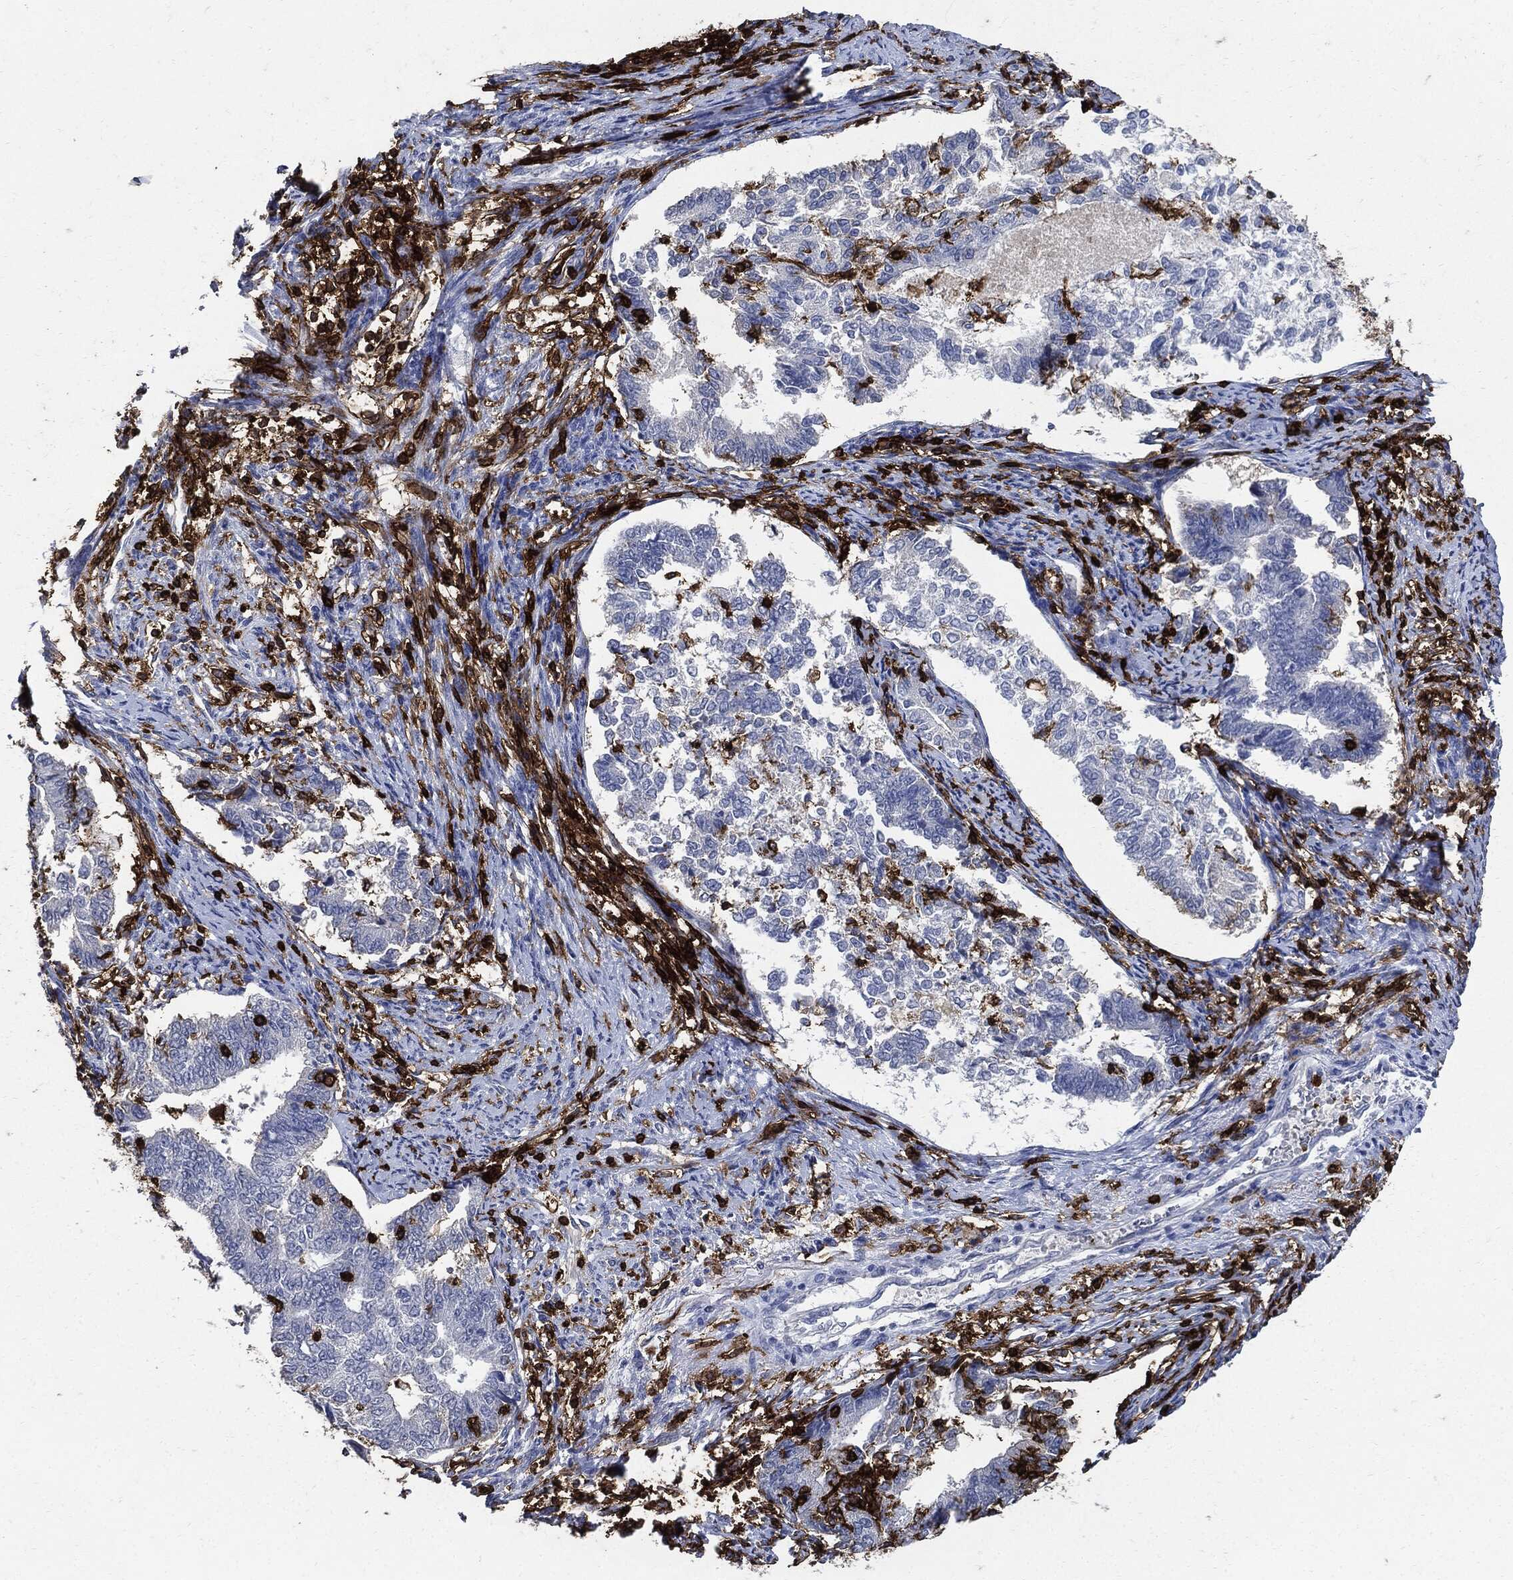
{"staining": {"intensity": "negative", "quantity": "none", "location": "none"}, "tissue": "endometrial cancer", "cell_type": "Tumor cells", "image_type": "cancer", "snomed": [{"axis": "morphology", "description": "Adenocarcinoma, NOS"}, {"axis": "topography", "description": "Endometrium"}], "caption": "This is an immunohistochemistry image of human endometrial adenocarcinoma. There is no positivity in tumor cells.", "gene": "PTPRC", "patient": {"sex": "female", "age": 65}}